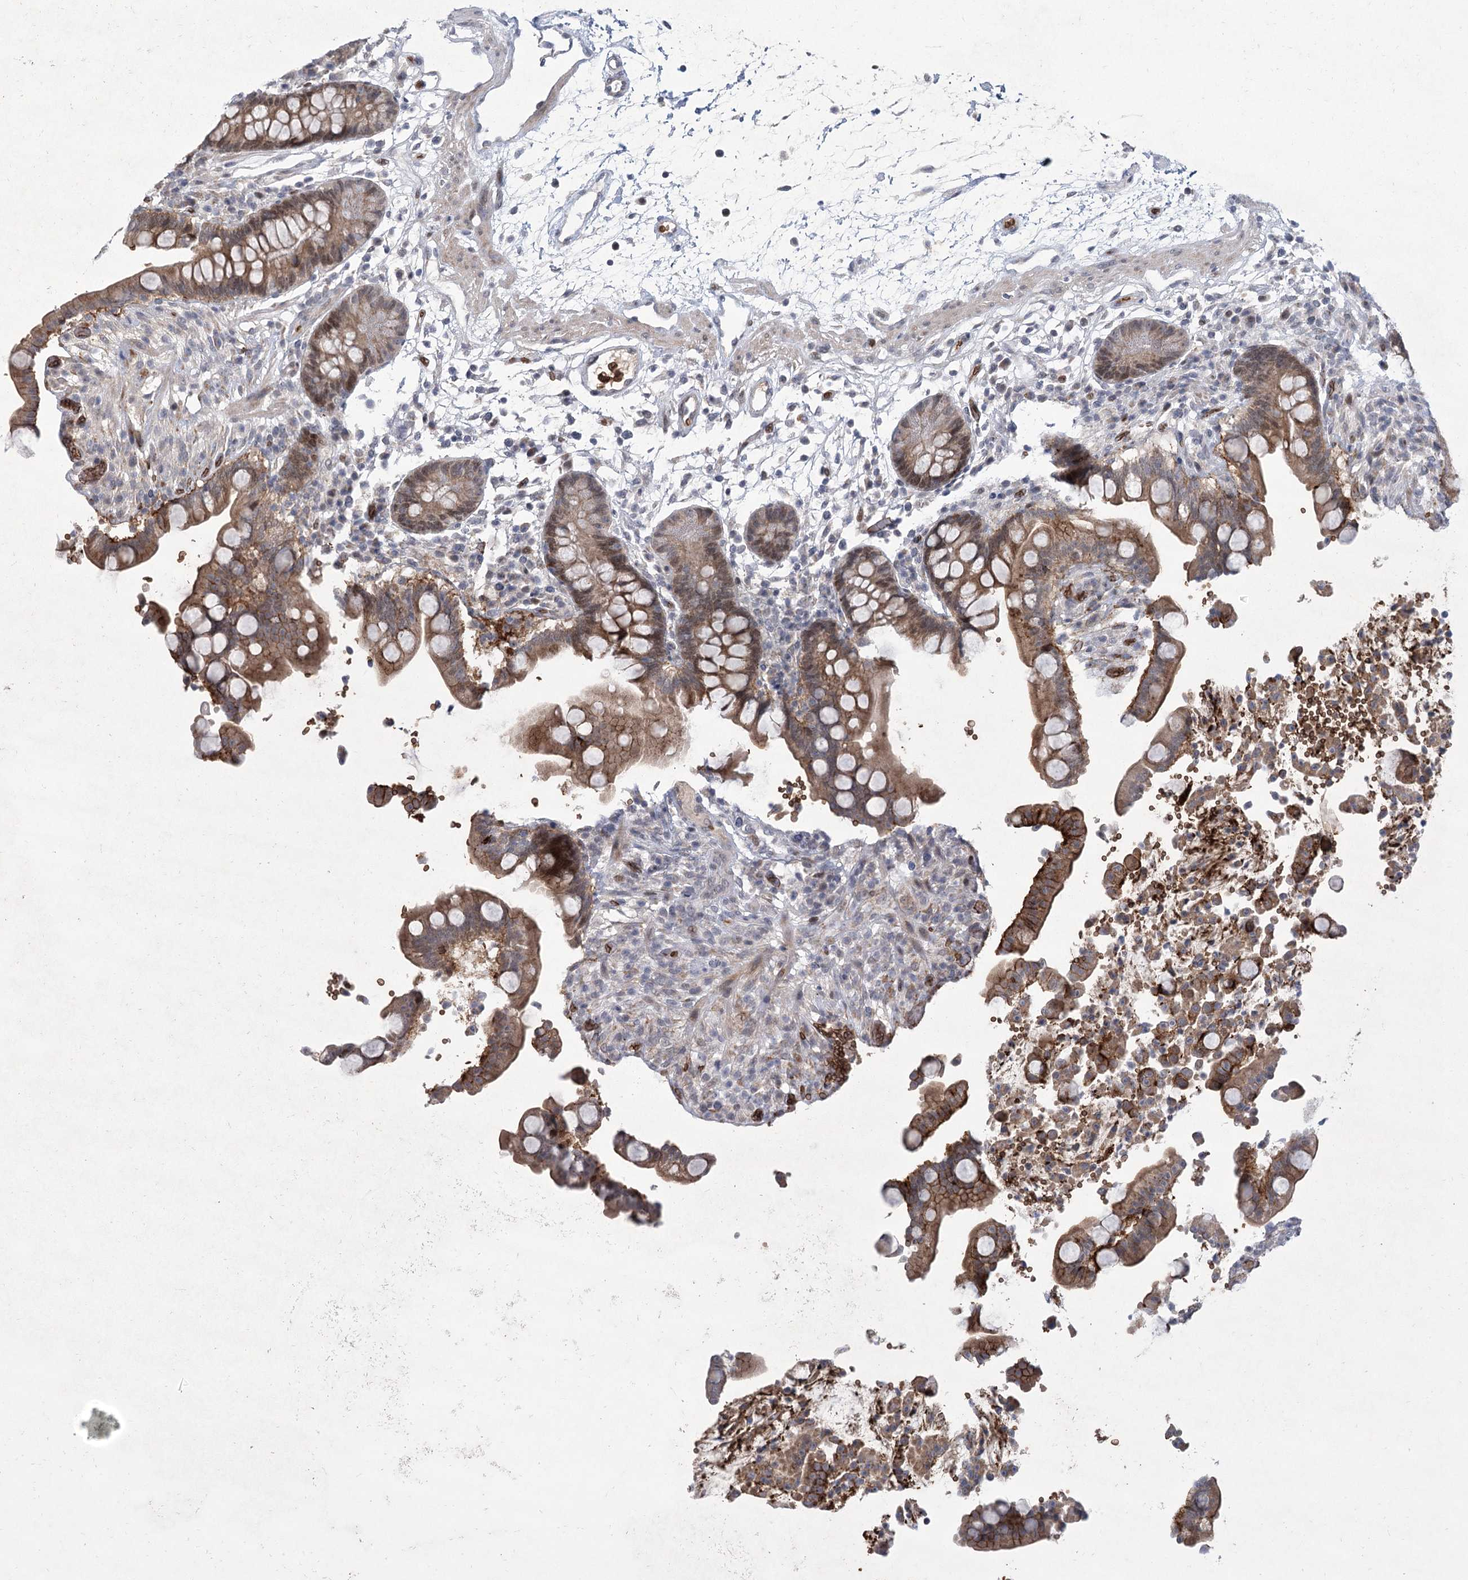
{"staining": {"intensity": "weak", "quantity": "25%-75%", "location": "cytoplasmic/membranous"}, "tissue": "colon", "cell_type": "Endothelial cells", "image_type": "normal", "snomed": [{"axis": "morphology", "description": "Normal tissue, NOS"}, {"axis": "topography", "description": "Colon"}], "caption": "Human colon stained for a protein (brown) demonstrates weak cytoplasmic/membranous positive staining in about 25%-75% of endothelial cells.", "gene": "NSMCE4A", "patient": {"sex": "male", "age": 73}}